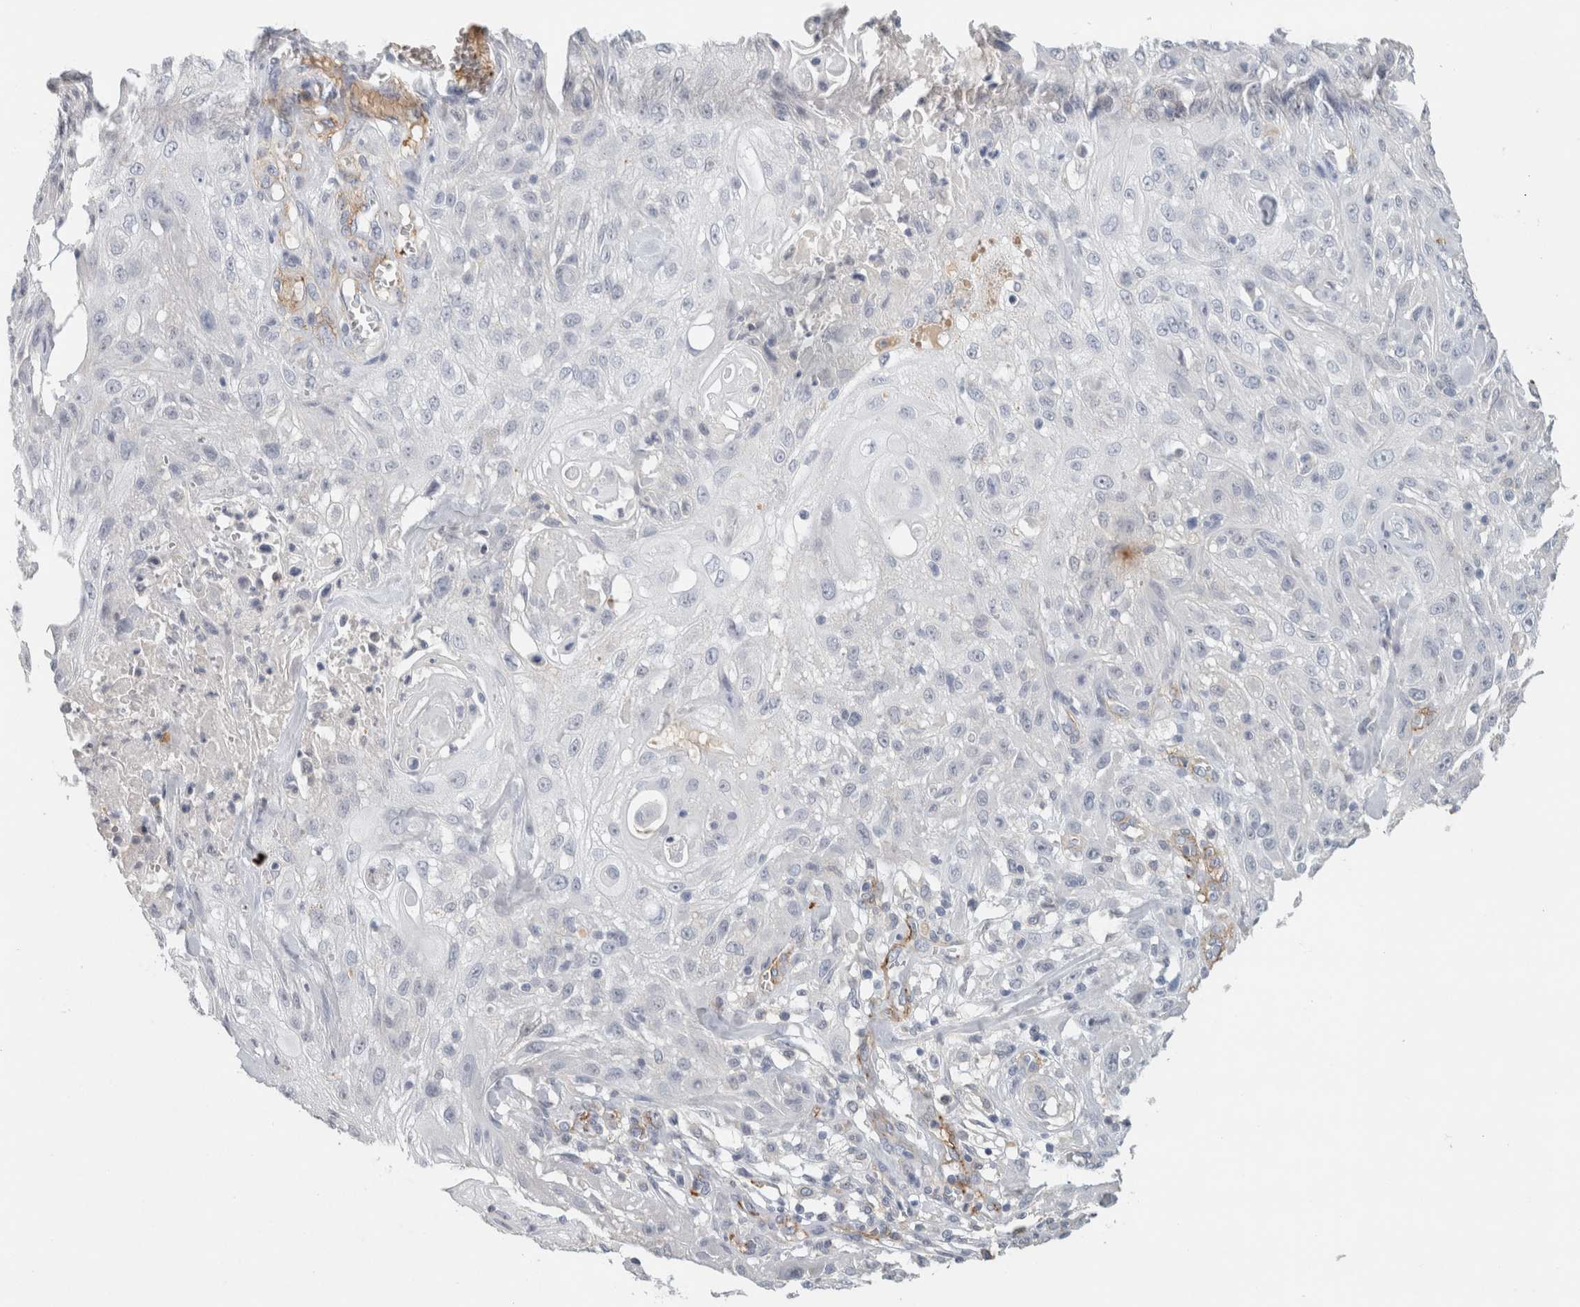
{"staining": {"intensity": "negative", "quantity": "none", "location": "none"}, "tissue": "skin cancer", "cell_type": "Tumor cells", "image_type": "cancer", "snomed": [{"axis": "morphology", "description": "Squamous cell carcinoma, NOS"}, {"axis": "topography", "description": "Skin"}], "caption": "Image shows no significant protein expression in tumor cells of skin cancer.", "gene": "CD36", "patient": {"sex": "male", "age": 75}}